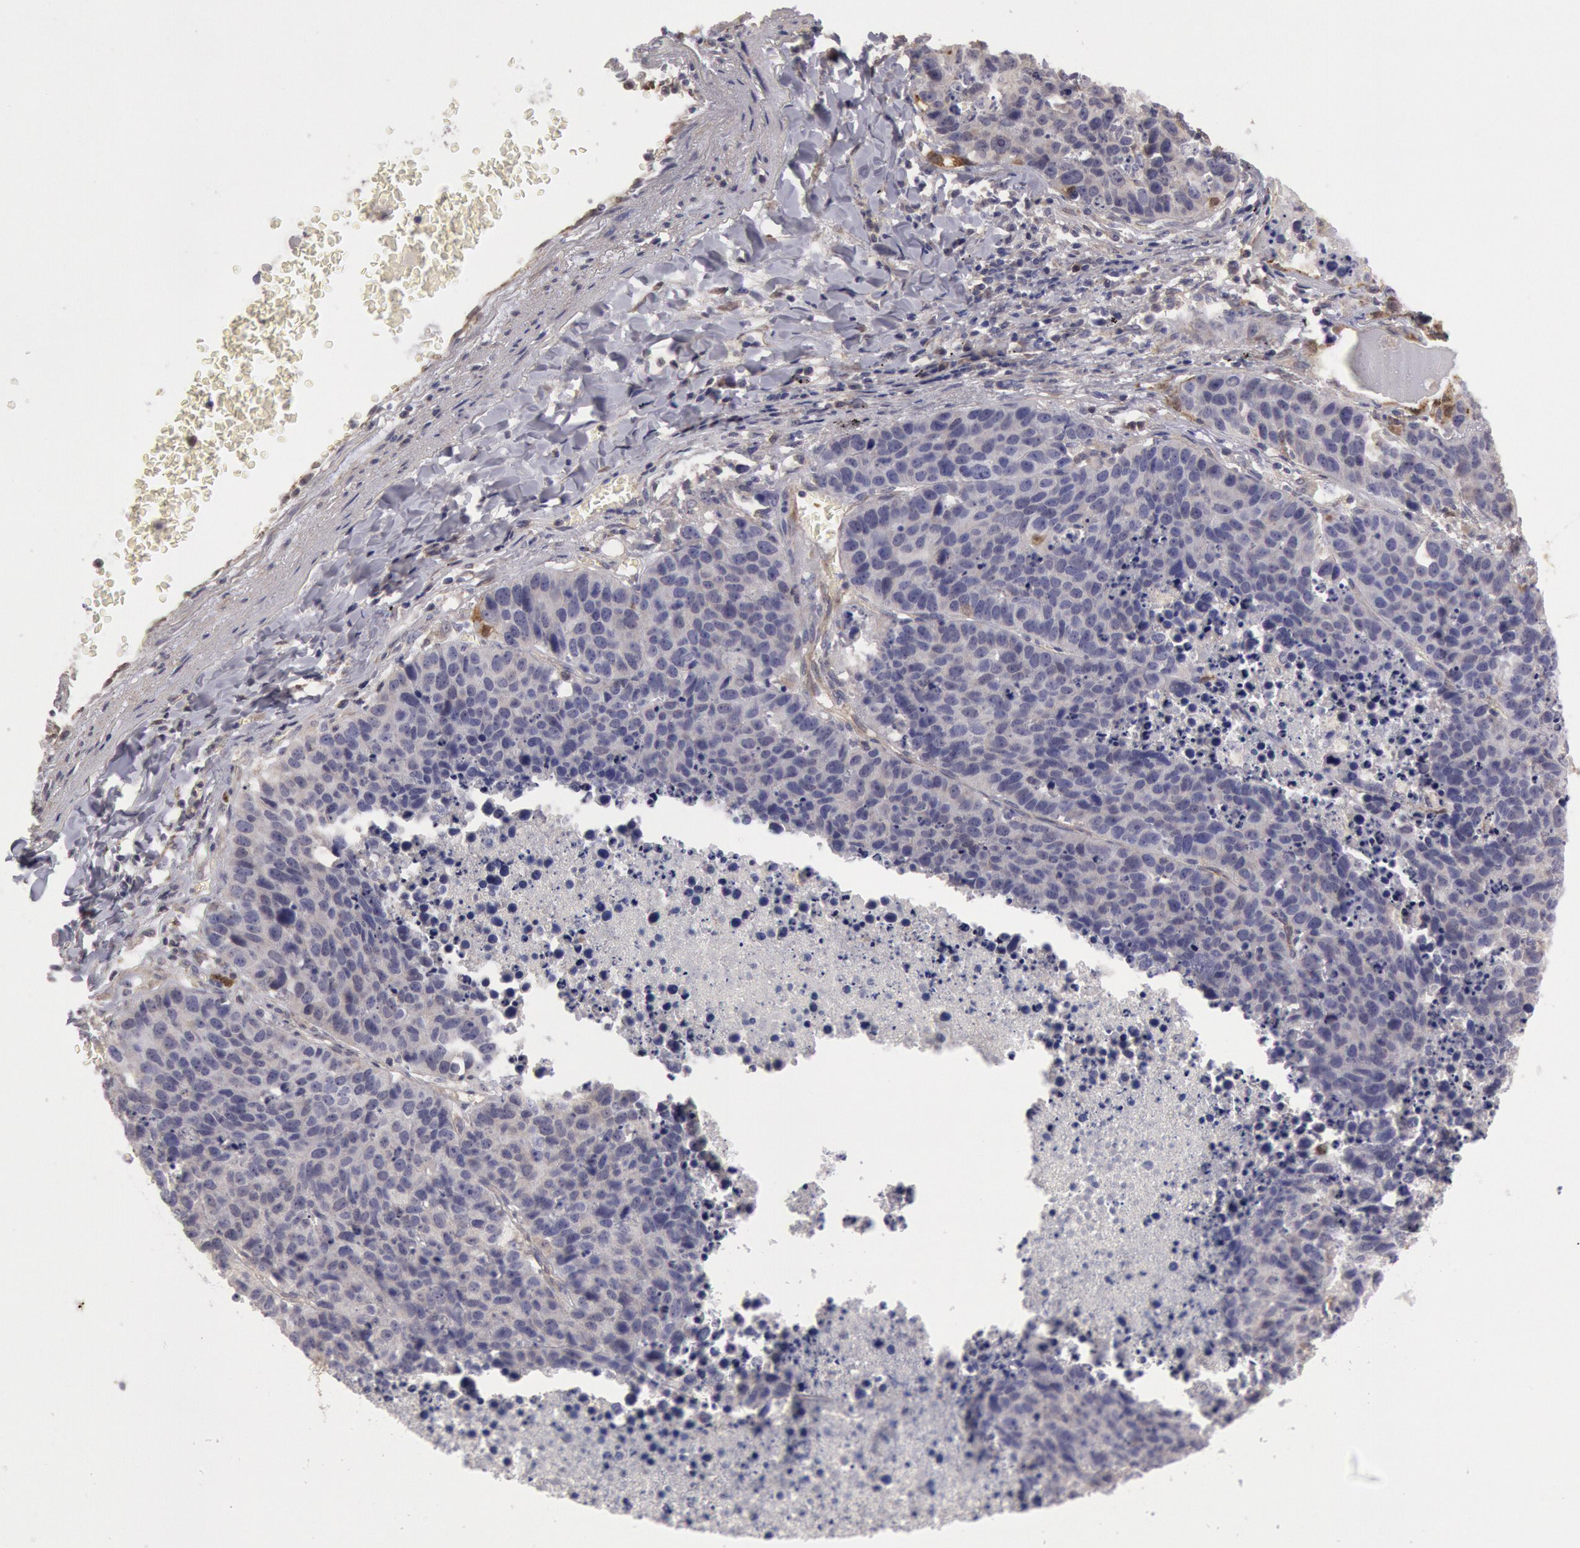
{"staining": {"intensity": "weak", "quantity": ">75%", "location": "cytoplasmic/membranous"}, "tissue": "lung cancer", "cell_type": "Tumor cells", "image_type": "cancer", "snomed": [{"axis": "morphology", "description": "Carcinoid, malignant, NOS"}, {"axis": "topography", "description": "Lung"}], "caption": "Lung cancer was stained to show a protein in brown. There is low levels of weak cytoplasmic/membranous expression in about >75% of tumor cells. The staining was performed using DAB (3,3'-diaminobenzidine) to visualize the protein expression in brown, while the nuclei were stained in blue with hematoxylin (Magnification: 20x).", "gene": "MPST", "patient": {"sex": "male", "age": 60}}